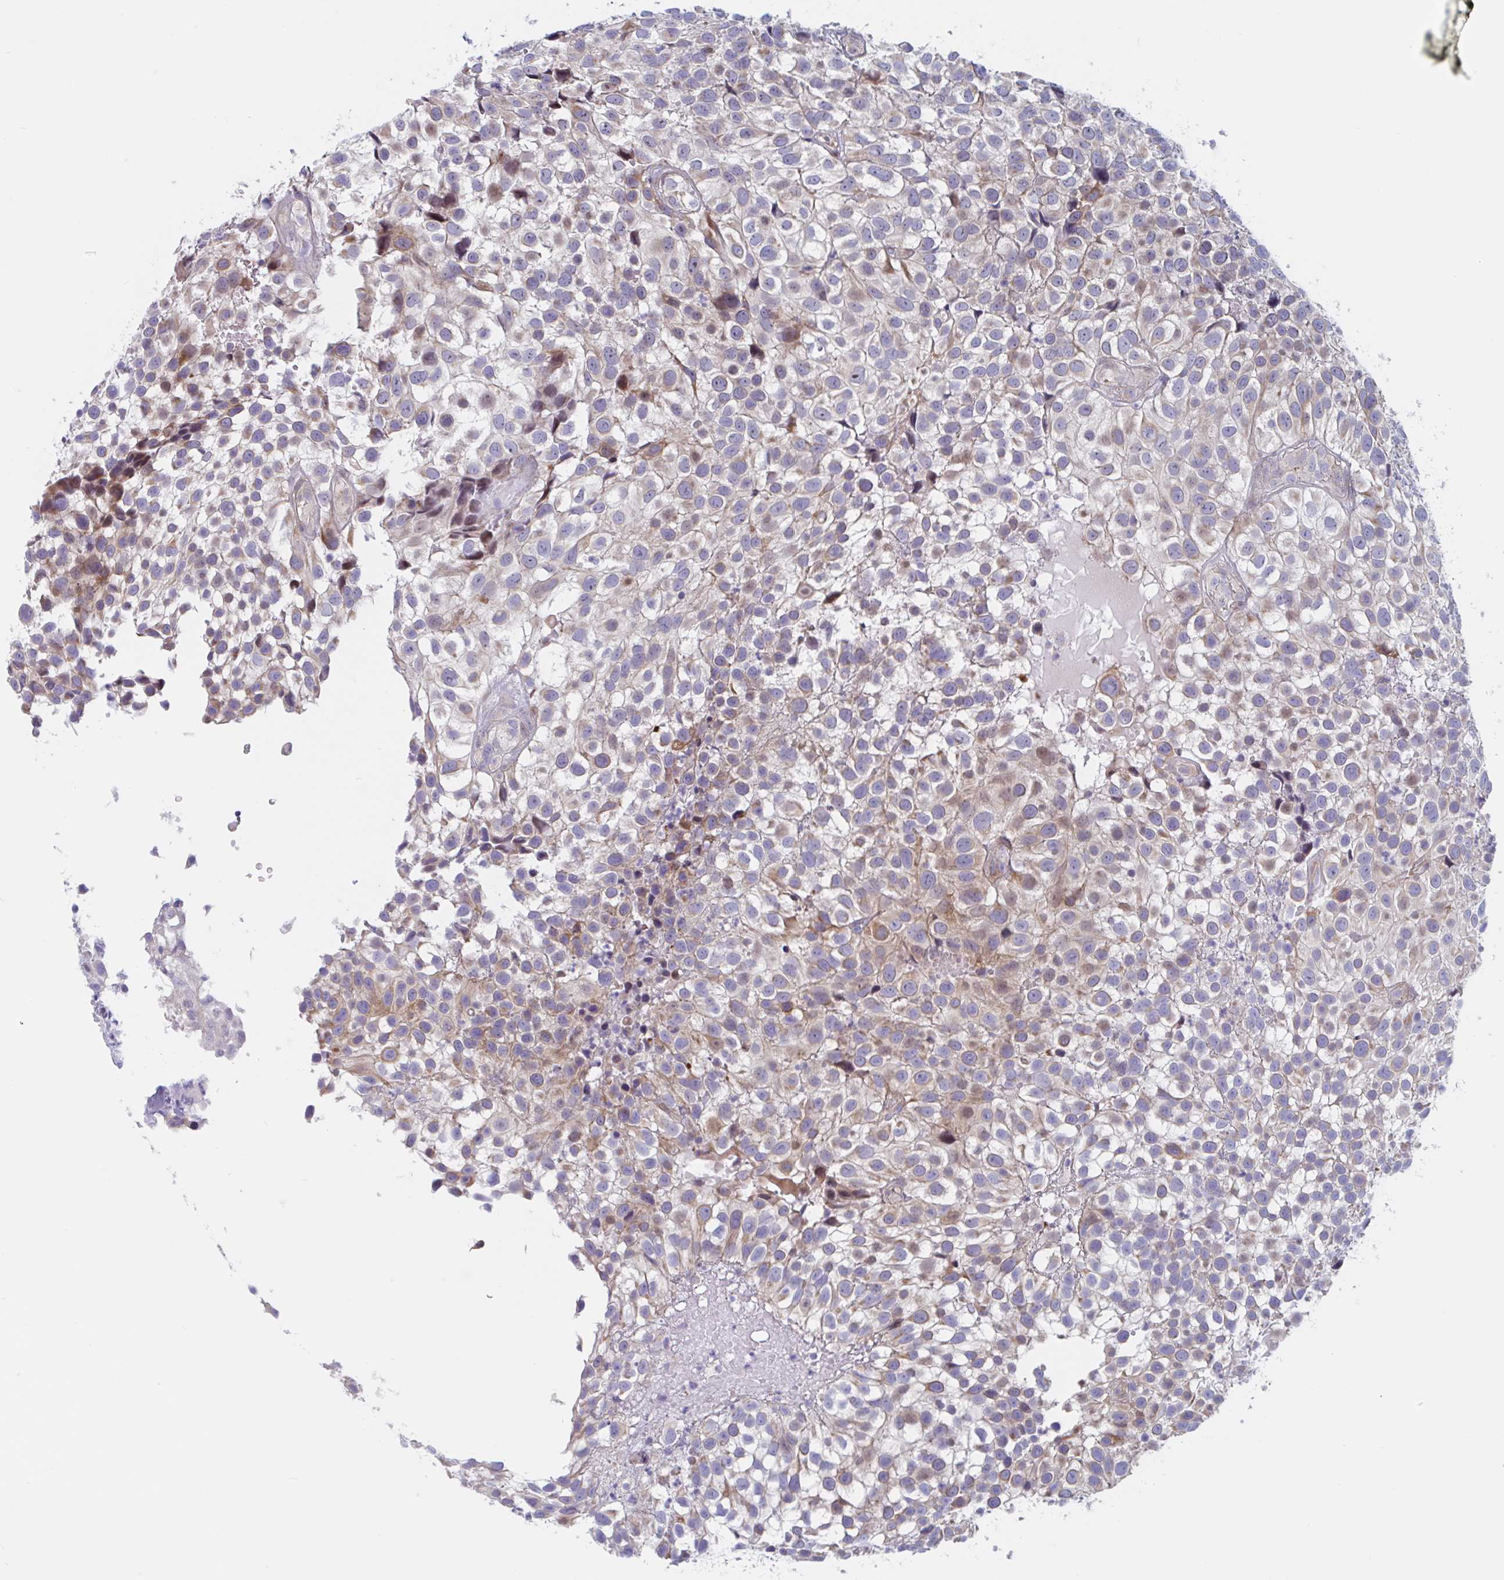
{"staining": {"intensity": "weak", "quantity": "25%-75%", "location": "cytoplasmic/membranous"}, "tissue": "urothelial cancer", "cell_type": "Tumor cells", "image_type": "cancer", "snomed": [{"axis": "morphology", "description": "Urothelial carcinoma, High grade"}, {"axis": "topography", "description": "Urinary bladder"}], "caption": "The image exhibits a brown stain indicating the presence of a protein in the cytoplasmic/membranous of tumor cells in urothelial cancer. Nuclei are stained in blue.", "gene": "DUXA", "patient": {"sex": "male", "age": 56}}